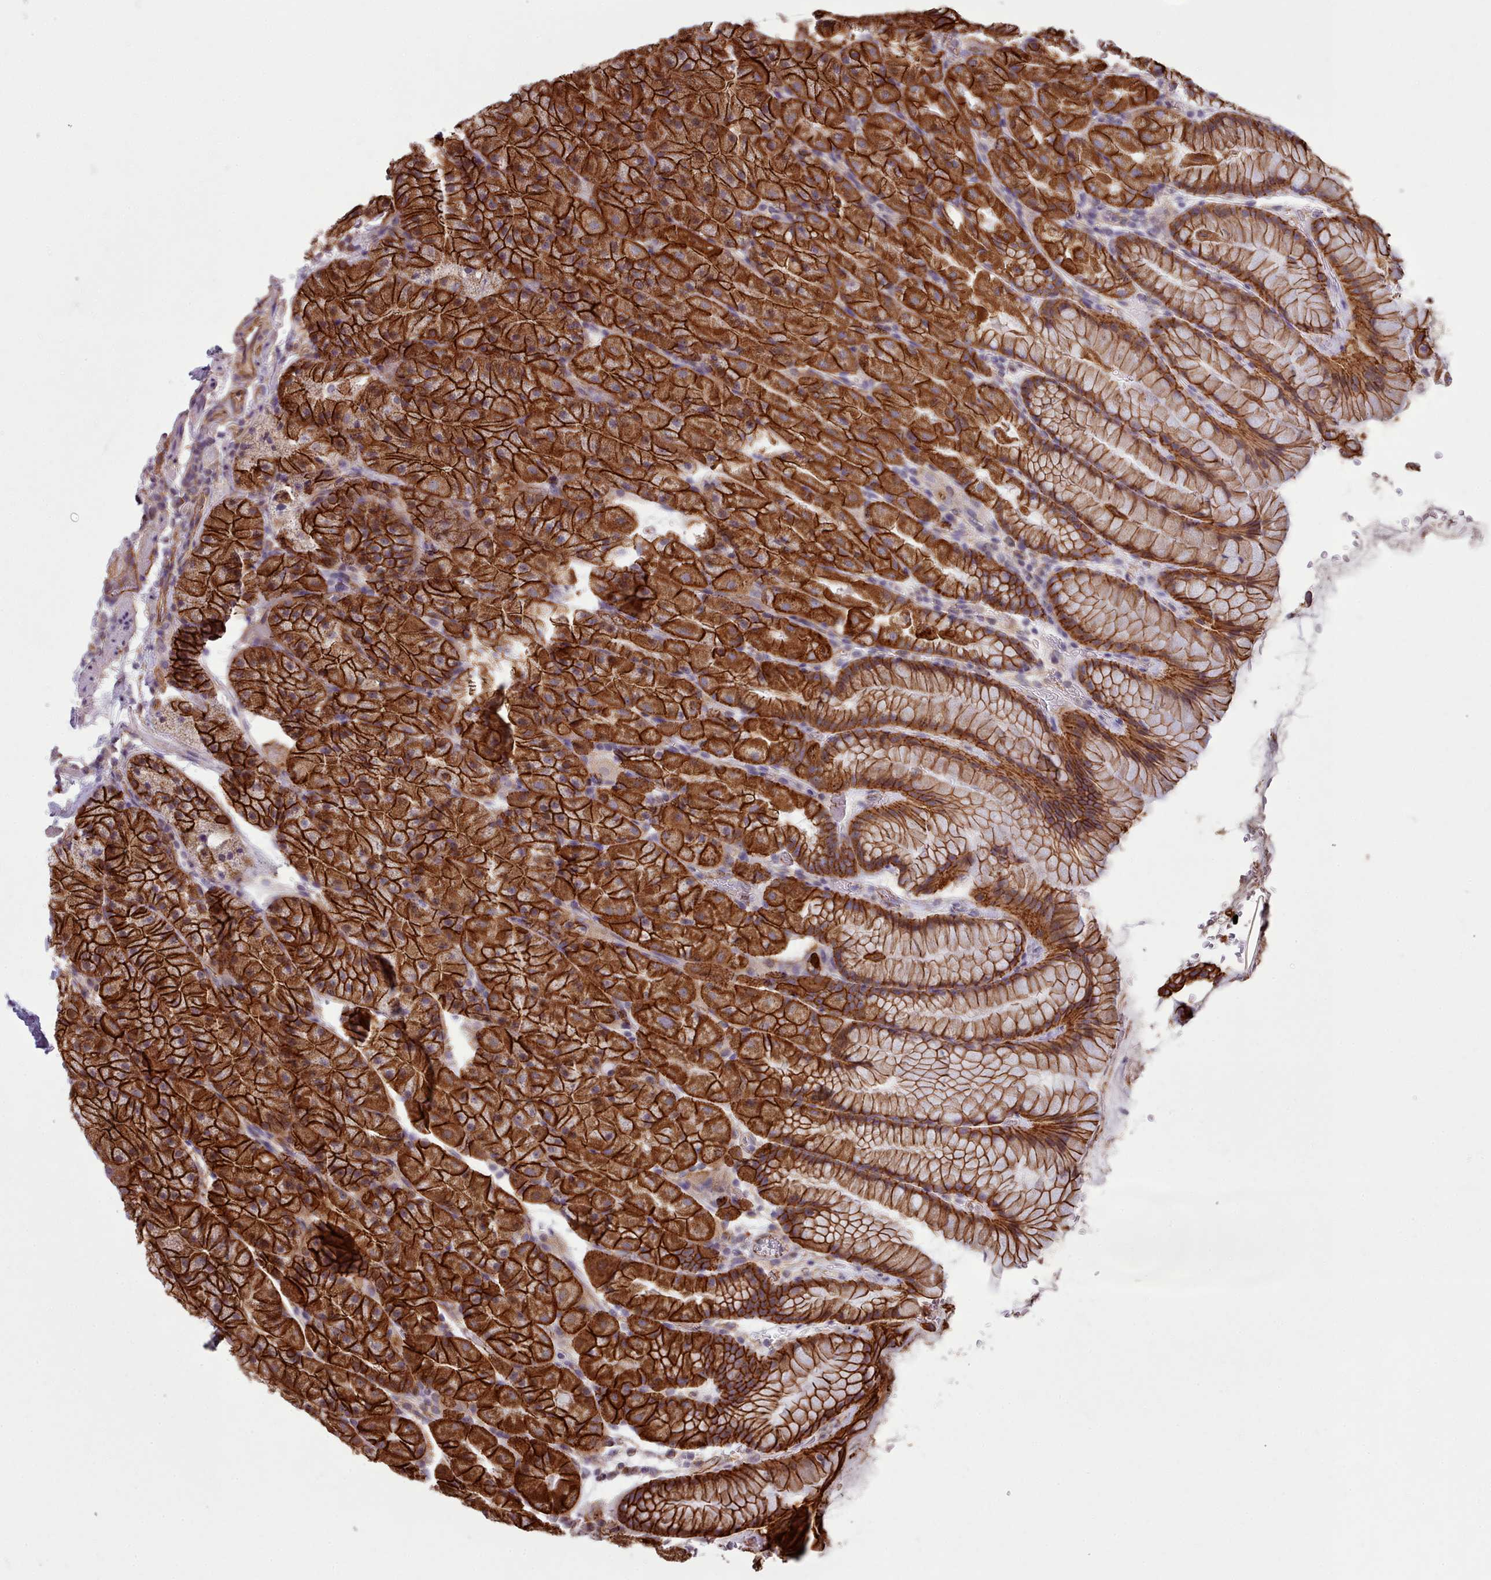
{"staining": {"intensity": "strong", "quantity": ">75%", "location": "cytoplasmic/membranous"}, "tissue": "stomach", "cell_type": "Glandular cells", "image_type": "normal", "snomed": [{"axis": "morphology", "description": "Normal tissue, NOS"}, {"axis": "topography", "description": "Stomach, upper"}, {"axis": "topography", "description": "Stomach, lower"}], "caption": "IHC (DAB (3,3'-diaminobenzidine)) staining of normal human stomach reveals strong cytoplasmic/membranous protein positivity in approximately >75% of glandular cells.", "gene": "MRPL46", "patient": {"sex": "male", "age": 67}}